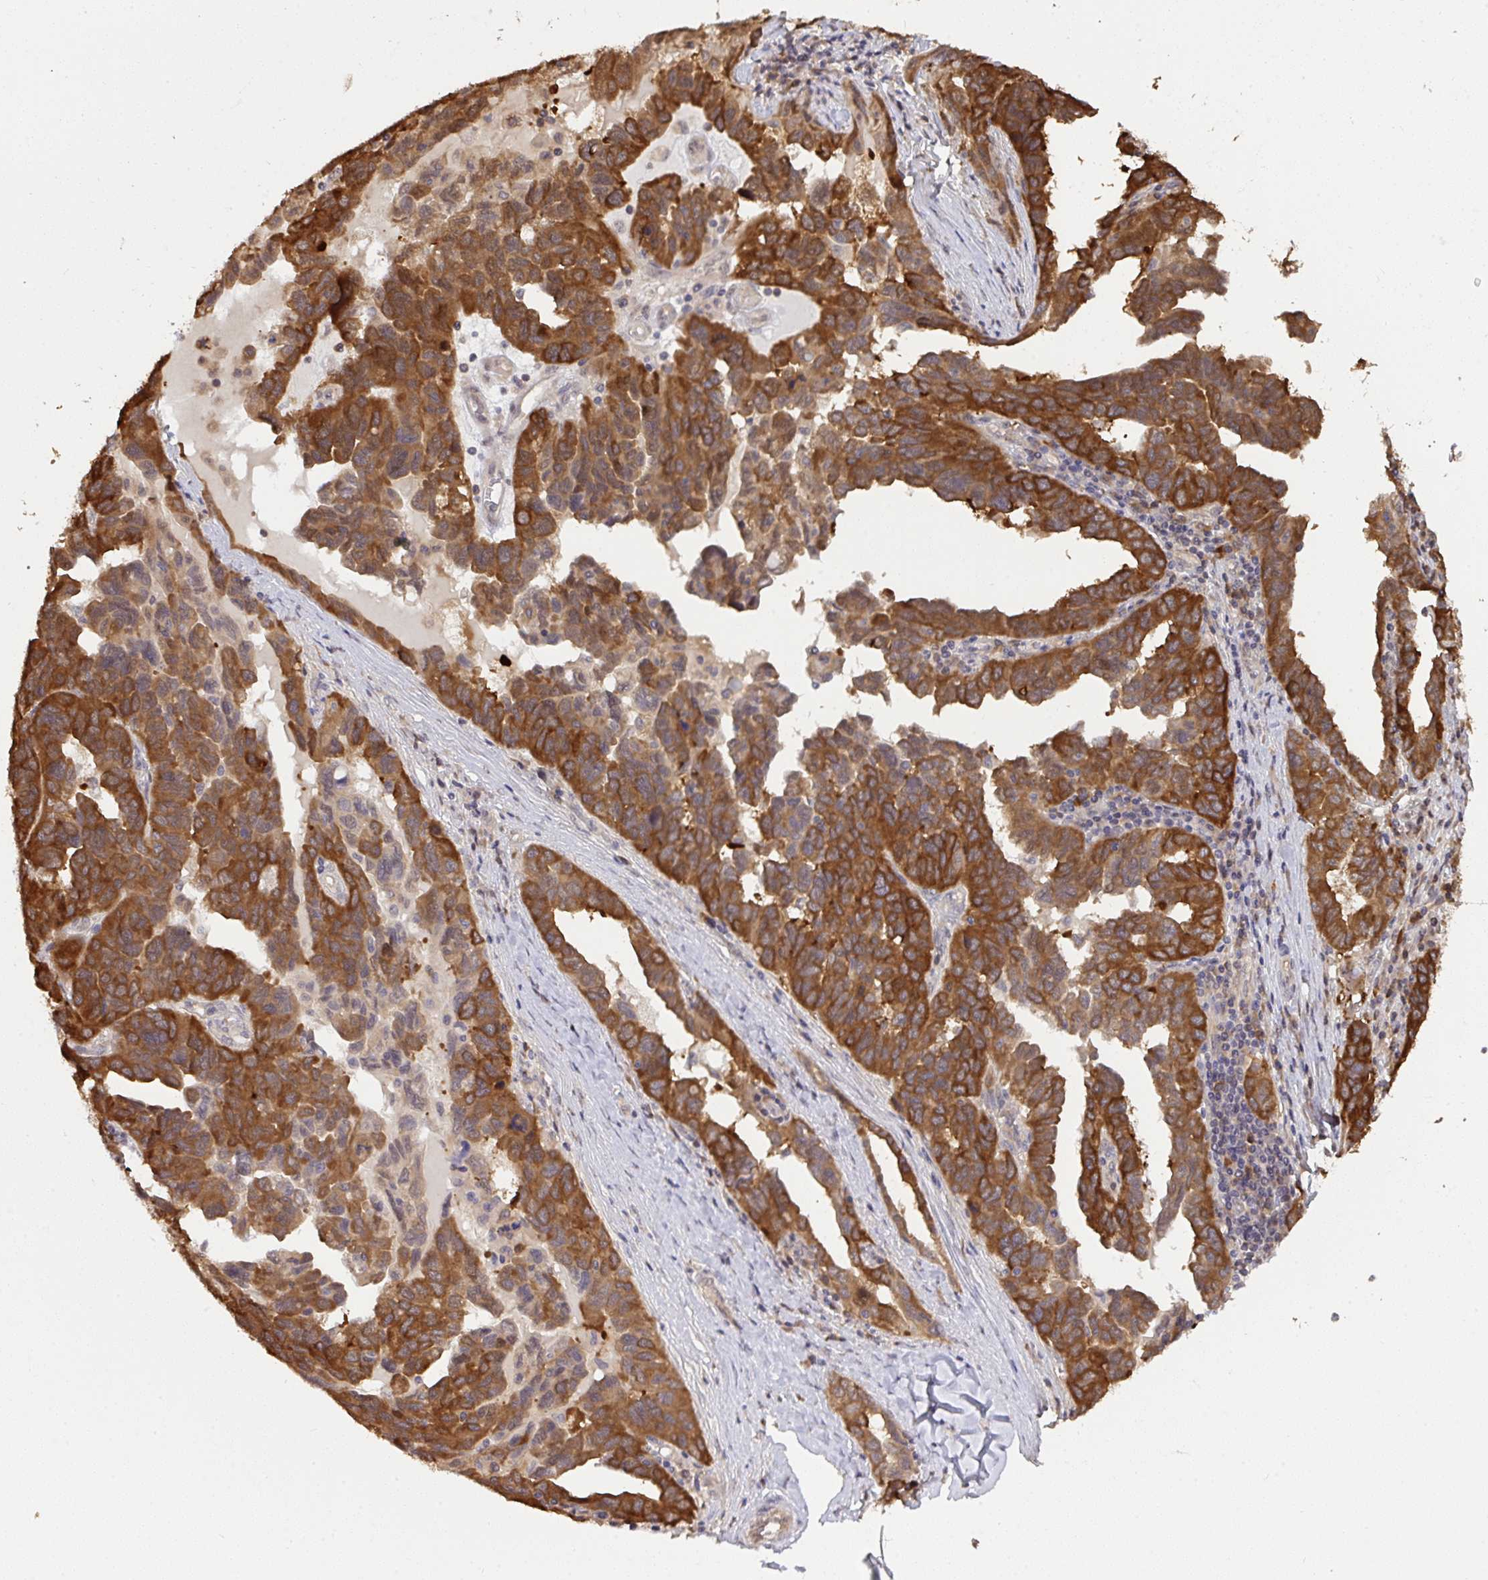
{"staining": {"intensity": "strong", "quantity": ">75%", "location": "cytoplasmic/membranous"}, "tissue": "ovarian cancer", "cell_type": "Tumor cells", "image_type": "cancer", "snomed": [{"axis": "morphology", "description": "Cystadenocarcinoma, serous, NOS"}, {"axis": "topography", "description": "Ovary"}], "caption": "Approximately >75% of tumor cells in human ovarian cancer display strong cytoplasmic/membranous protein expression as visualized by brown immunohistochemical staining.", "gene": "C12orf57", "patient": {"sex": "female", "age": 64}}